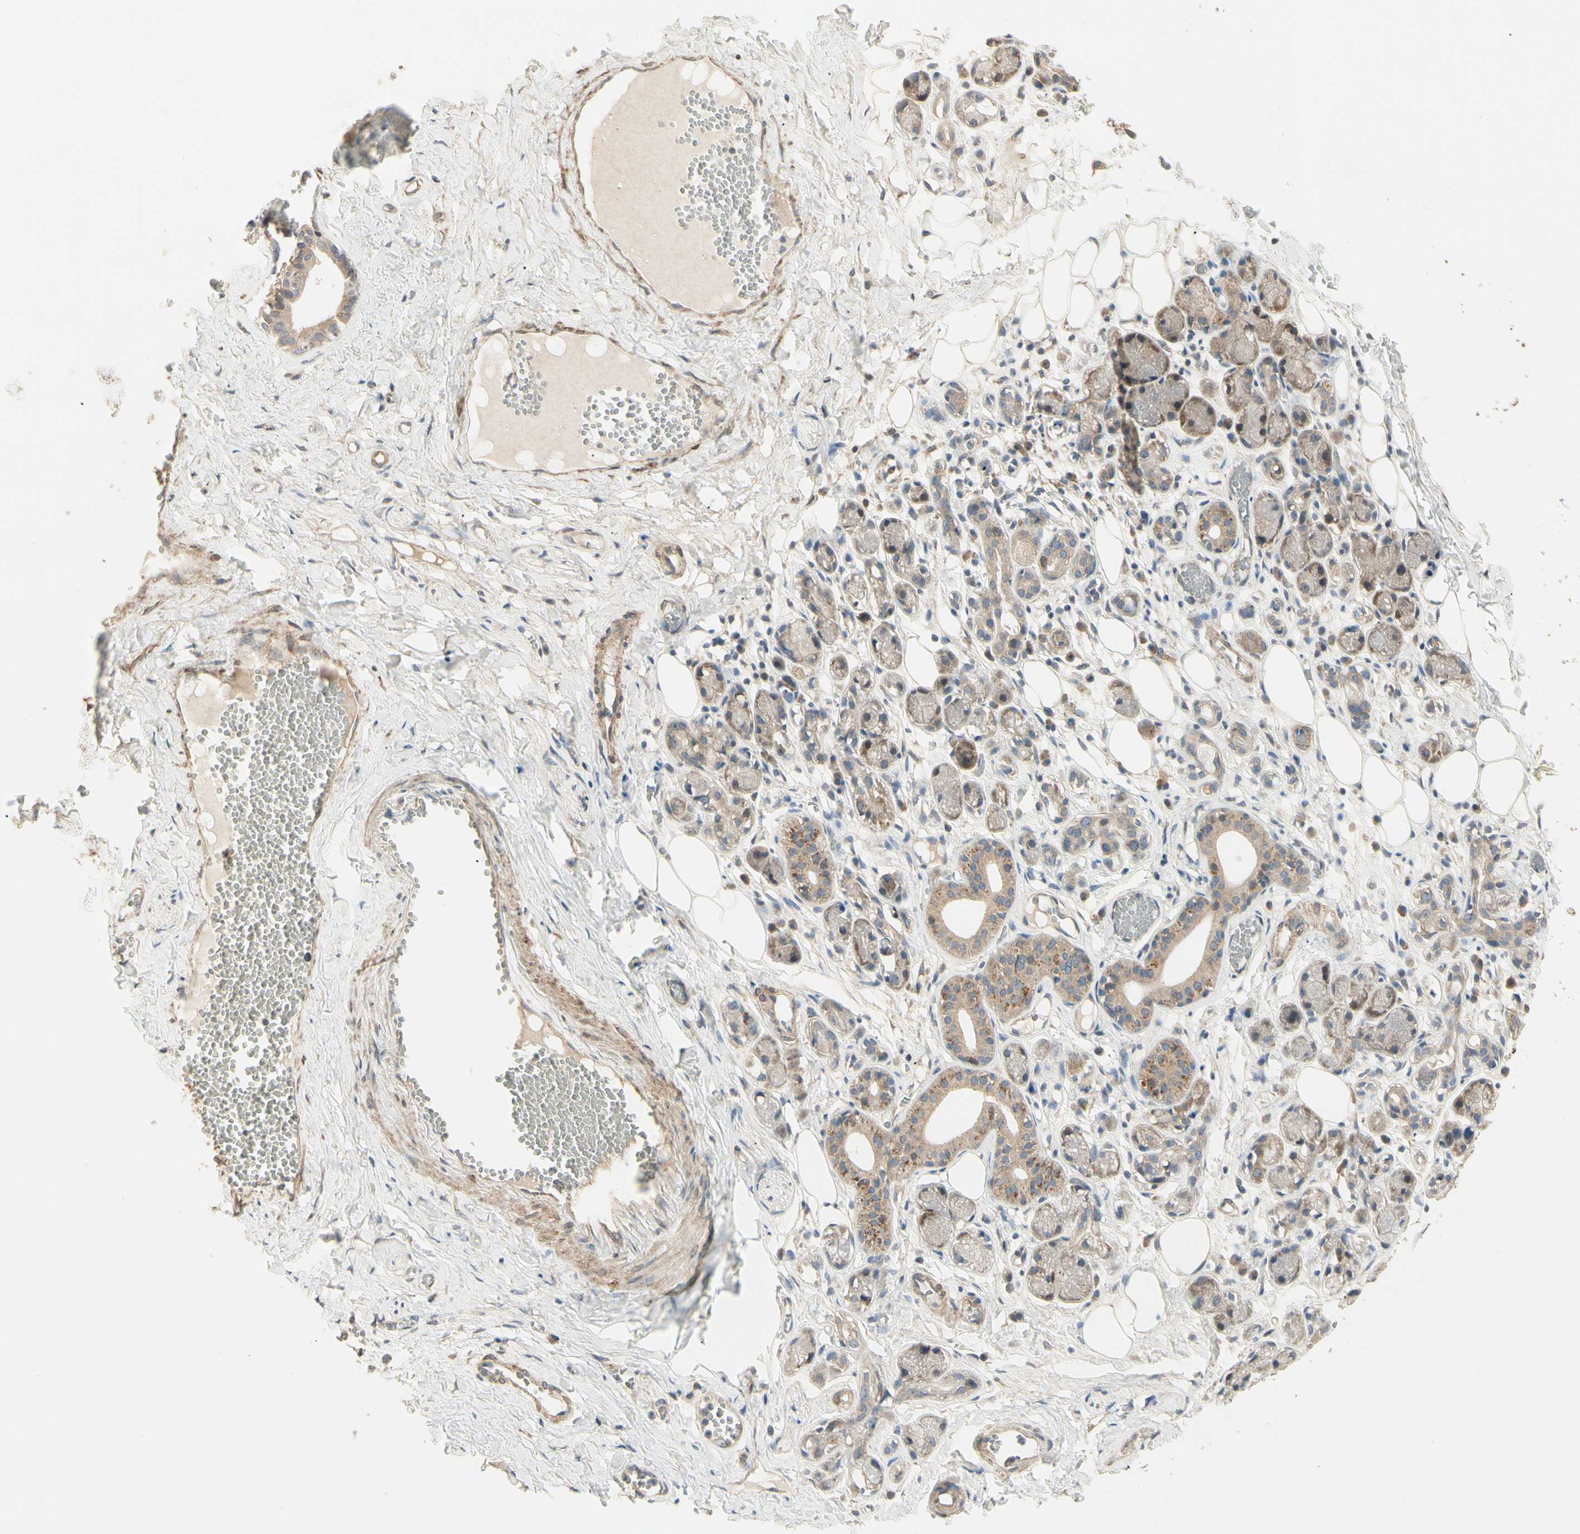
{"staining": {"intensity": "weak", "quantity": "25%-75%", "location": "cytoplasmic/membranous"}, "tissue": "adipose tissue", "cell_type": "Adipocytes", "image_type": "normal", "snomed": [{"axis": "morphology", "description": "Normal tissue, NOS"}, {"axis": "morphology", "description": "Inflammation, NOS"}, {"axis": "topography", "description": "Vascular tissue"}, {"axis": "topography", "description": "Salivary gland"}], "caption": "Adipose tissue stained with immunohistochemistry (IHC) reveals weak cytoplasmic/membranous staining in approximately 25%-75% of adipocytes. The staining was performed using DAB (3,3'-diaminobenzidine) to visualize the protein expression in brown, while the nuclei were stained in blue with hematoxylin (Magnification: 20x).", "gene": "IRAG1", "patient": {"sex": "female", "age": 75}}